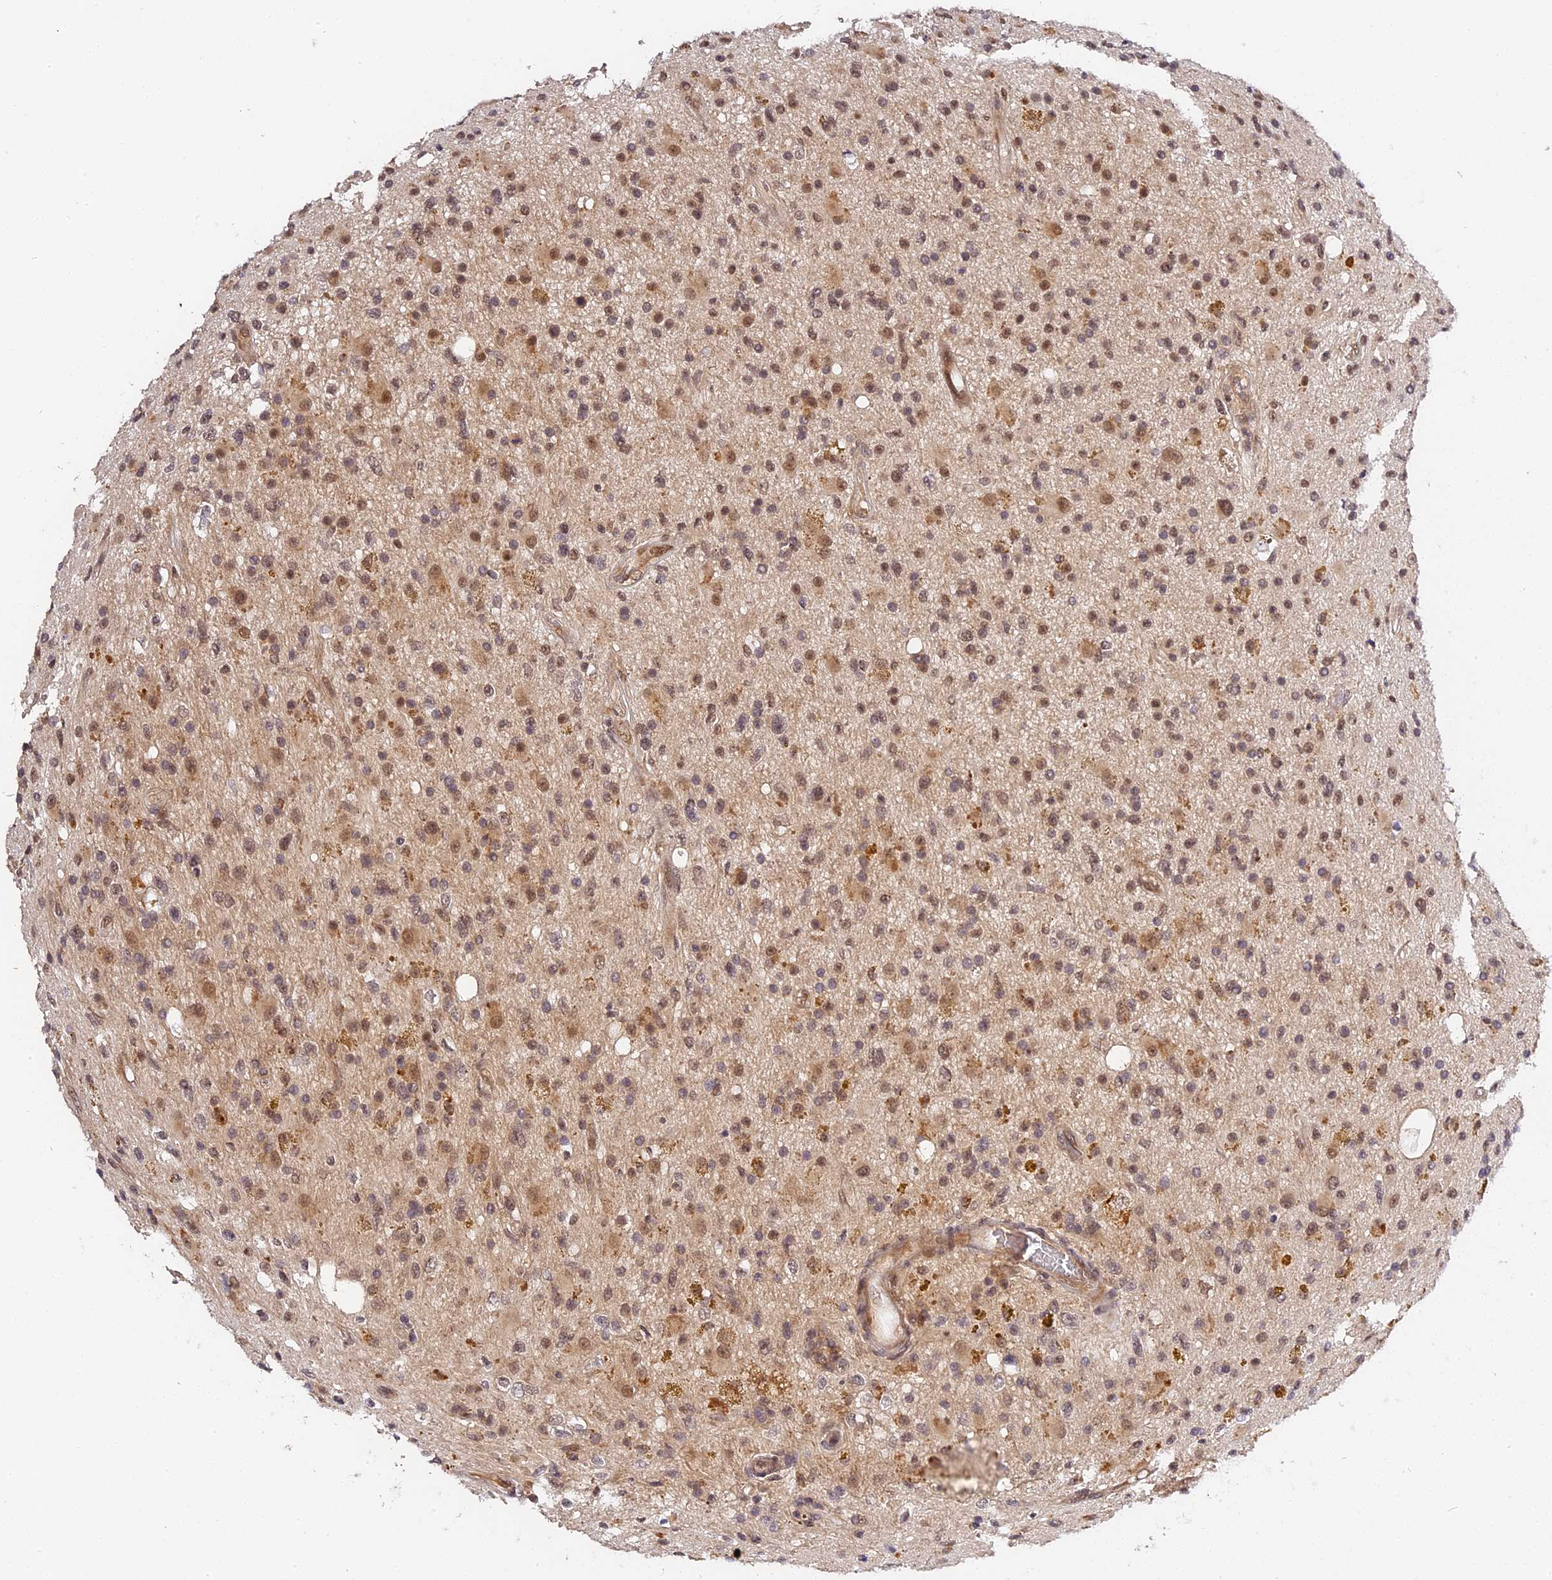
{"staining": {"intensity": "moderate", "quantity": ">75%", "location": "cytoplasmic/membranous,nuclear"}, "tissue": "glioma", "cell_type": "Tumor cells", "image_type": "cancer", "snomed": [{"axis": "morphology", "description": "Glioma, malignant, High grade"}, {"axis": "topography", "description": "Brain"}], "caption": "The photomicrograph shows staining of glioma, revealing moderate cytoplasmic/membranous and nuclear protein expression (brown color) within tumor cells.", "gene": "IMPACT", "patient": {"sex": "male", "age": 33}}